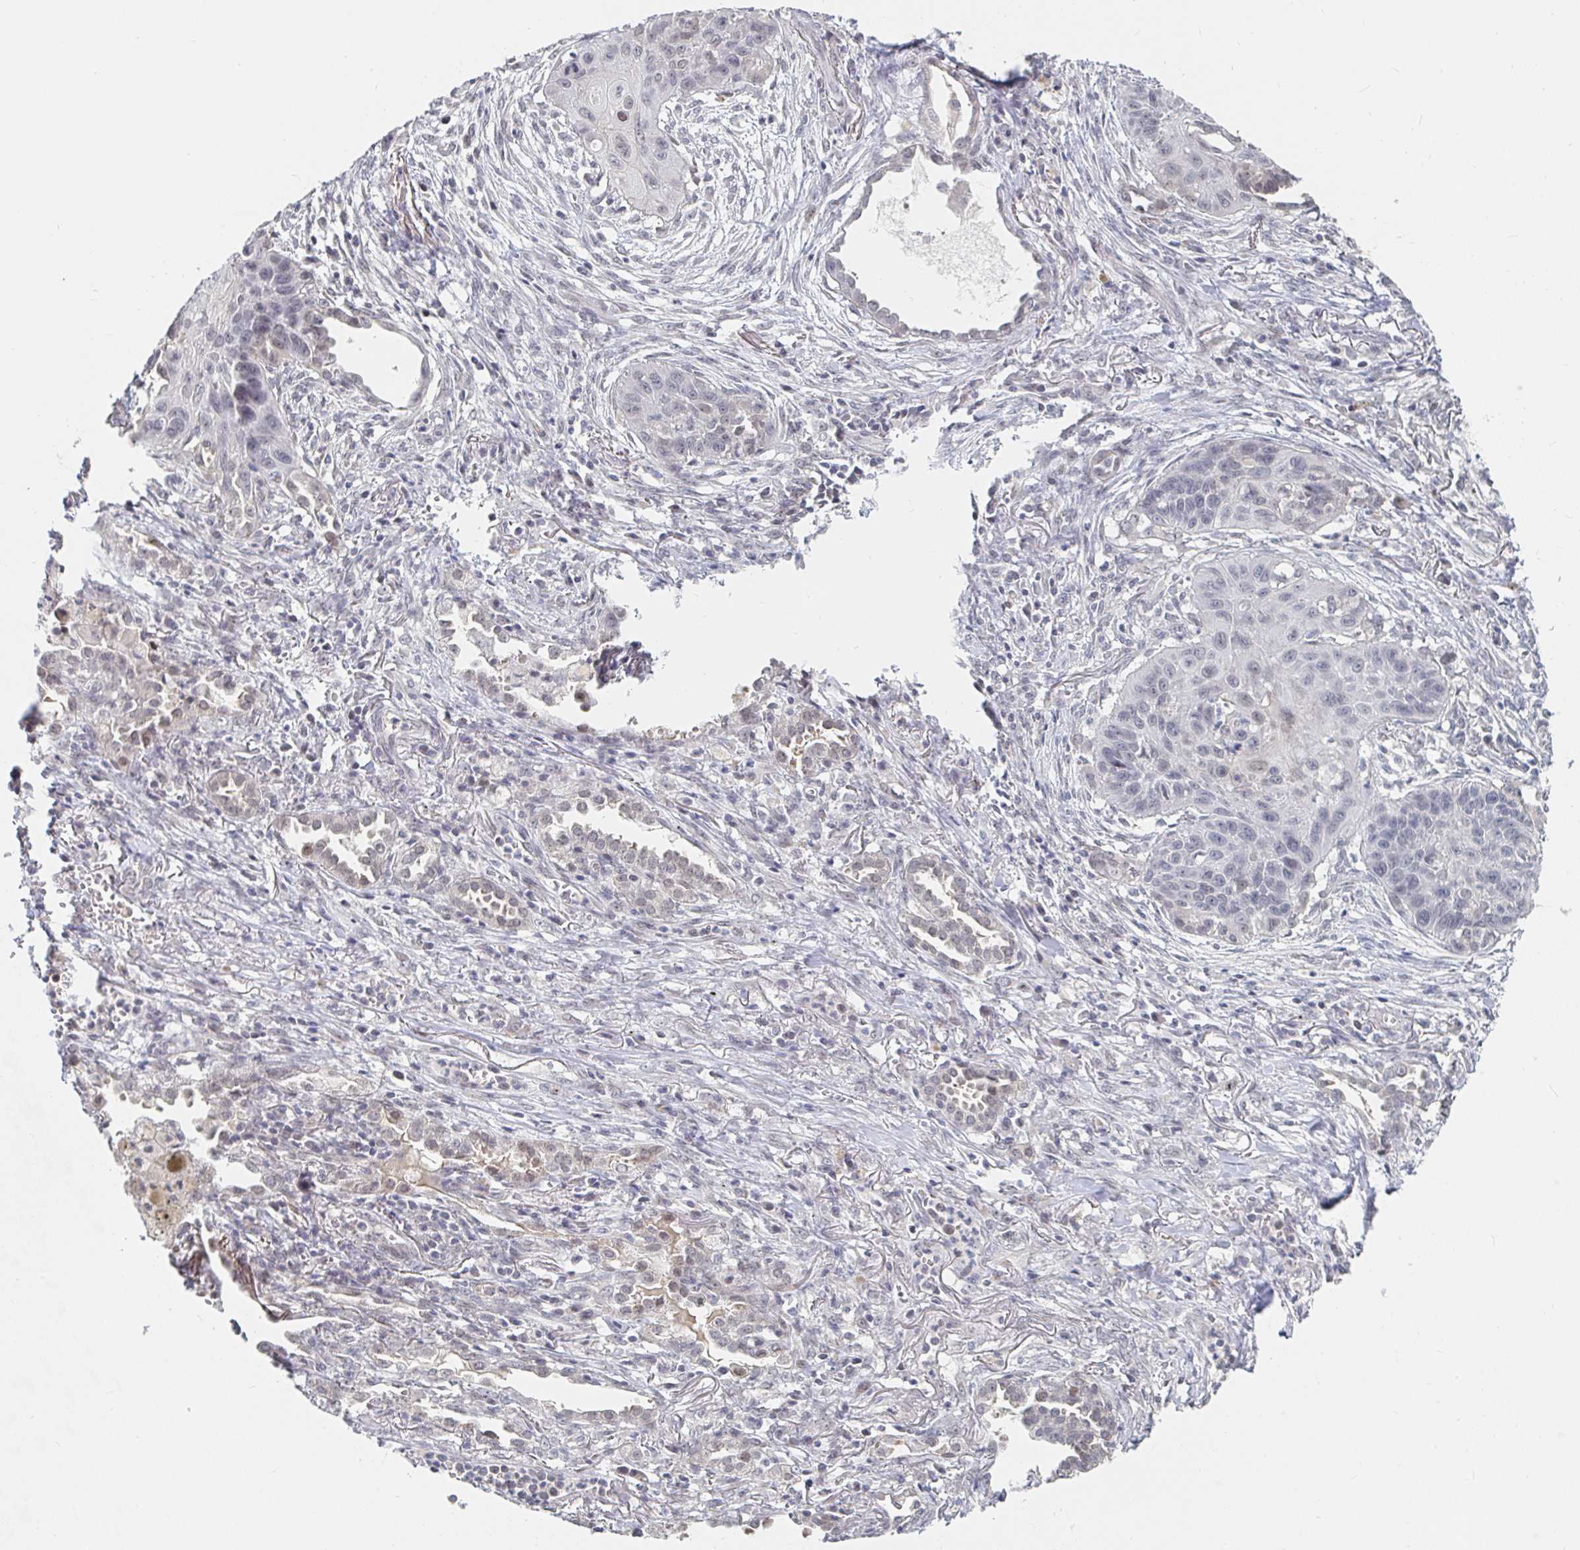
{"staining": {"intensity": "negative", "quantity": "none", "location": "none"}, "tissue": "lung cancer", "cell_type": "Tumor cells", "image_type": "cancer", "snomed": [{"axis": "morphology", "description": "Squamous cell carcinoma, NOS"}, {"axis": "topography", "description": "Lung"}], "caption": "IHC histopathology image of neoplastic tissue: squamous cell carcinoma (lung) stained with DAB demonstrates no significant protein expression in tumor cells.", "gene": "CHD2", "patient": {"sex": "male", "age": 71}}